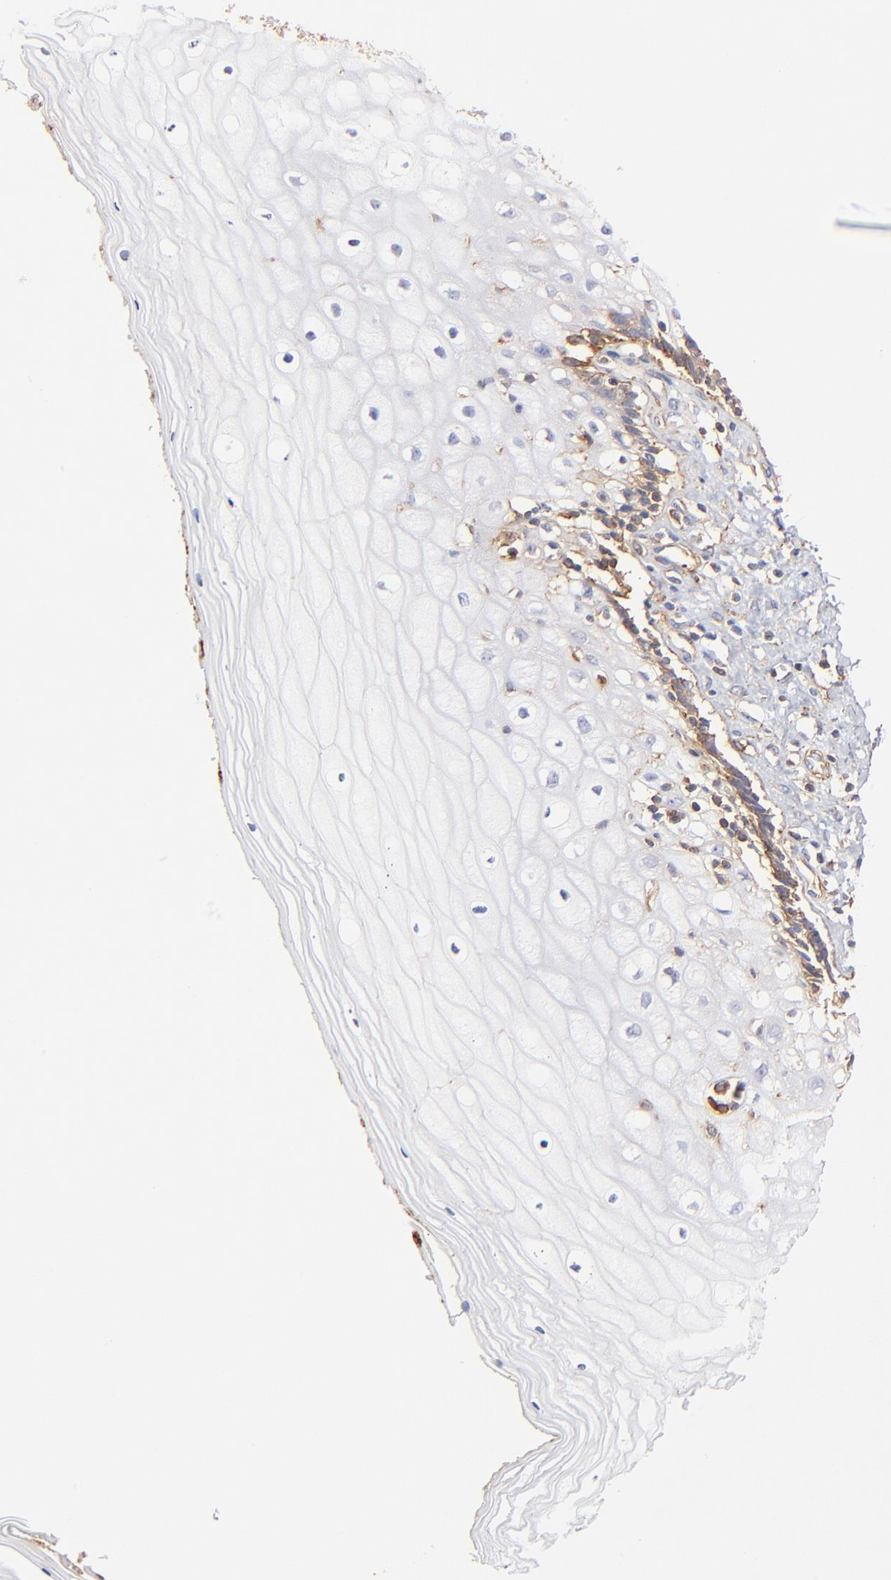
{"staining": {"intensity": "moderate", "quantity": "<25%", "location": "cytoplasmic/membranous"}, "tissue": "vagina", "cell_type": "Squamous epithelial cells", "image_type": "normal", "snomed": [{"axis": "morphology", "description": "Normal tissue, NOS"}, {"axis": "topography", "description": "Vagina"}], "caption": "About <25% of squamous epithelial cells in normal vagina exhibit moderate cytoplasmic/membranous protein positivity as visualized by brown immunohistochemical staining.", "gene": "FLNA", "patient": {"sex": "female", "age": 46}}